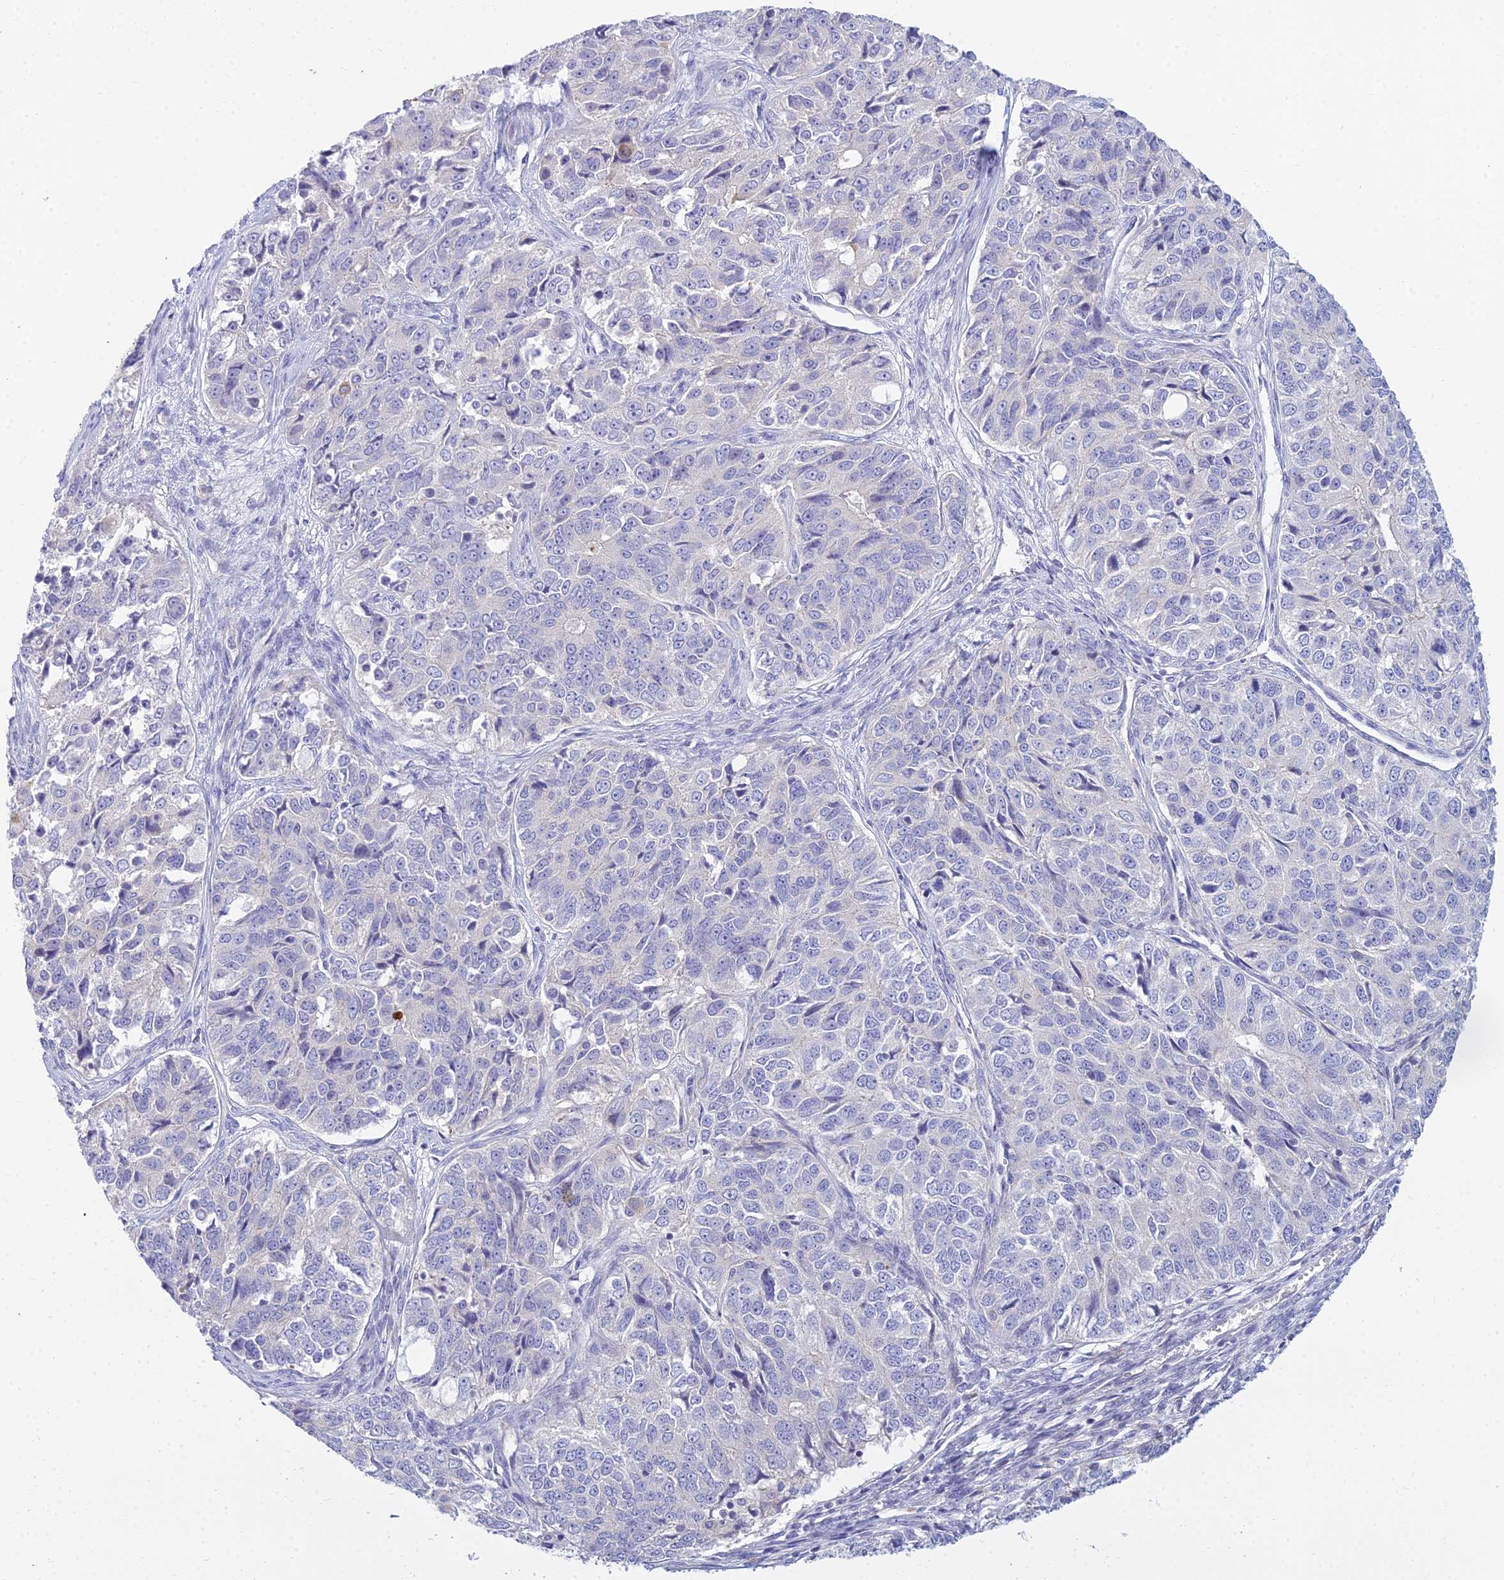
{"staining": {"intensity": "weak", "quantity": "<25%", "location": "cytoplasmic/membranous"}, "tissue": "ovarian cancer", "cell_type": "Tumor cells", "image_type": "cancer", "snomed": [{"axis": "morphology", "description": "Carcinoma, endometroid"}, {"axis": "topography", "description": "Ovary"}], "caption": "This is an immunohistochemistry image of human ovarian cancer (endometroid carcinoma). There is no staining in tumor cells.", "gene": "SMIM24", "patient": {"sex": "female", "age": 51}}